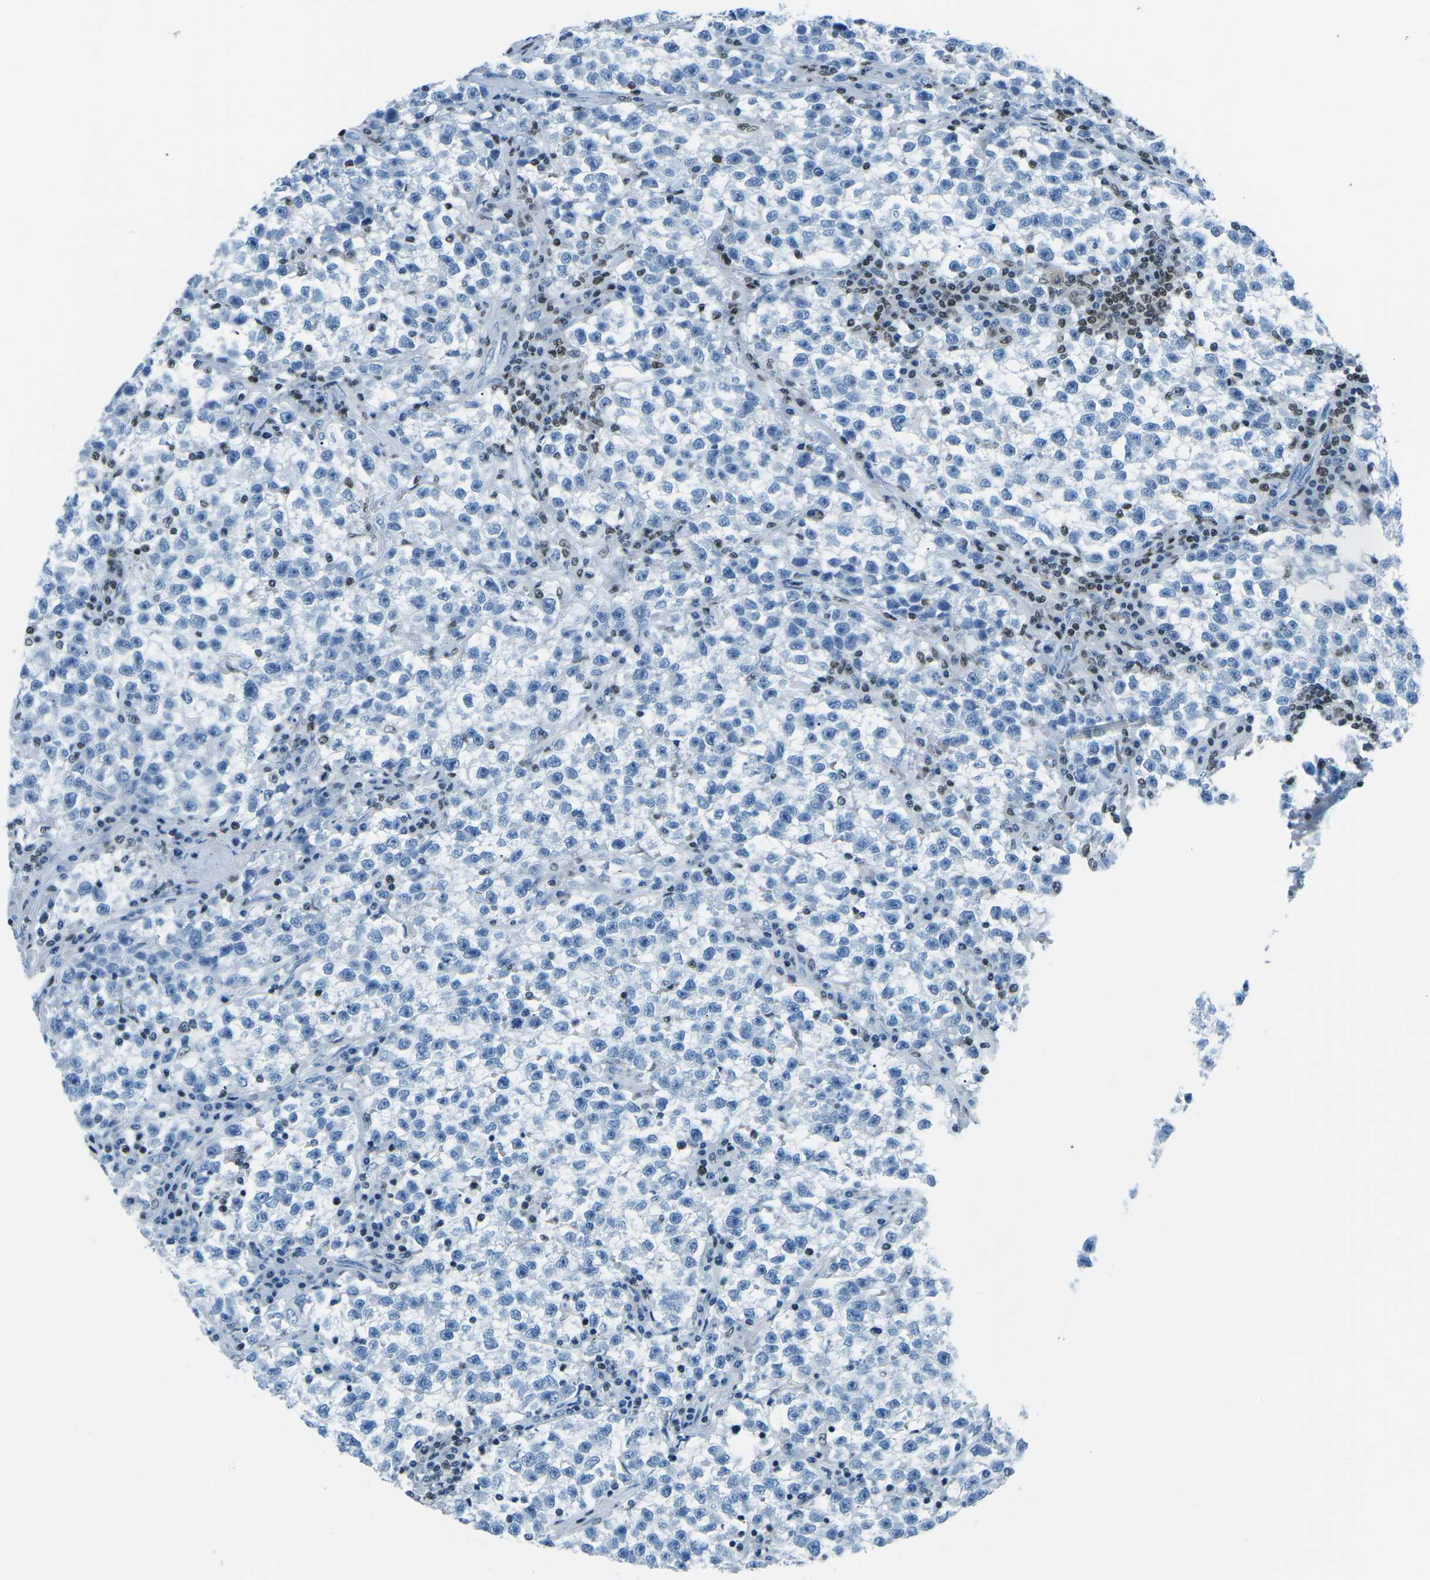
{"staining": {"intensity": "negative", "quantity": "none", "location": "none"}, "tissue": "testis cancer", "cell_type": "Tumor cells", "image_type": "cancer", "snomed": [{"axis": "morphology", "description": "Seminoma, NOS"}, {"axis": "topography", "description": "Testis"}], "caption": "Protein analysis of seminoma (testis) demonstrates no significant staining in tumor cells.", "gene": "CELF2", "patient": {"sex": "male", "age": 22}}